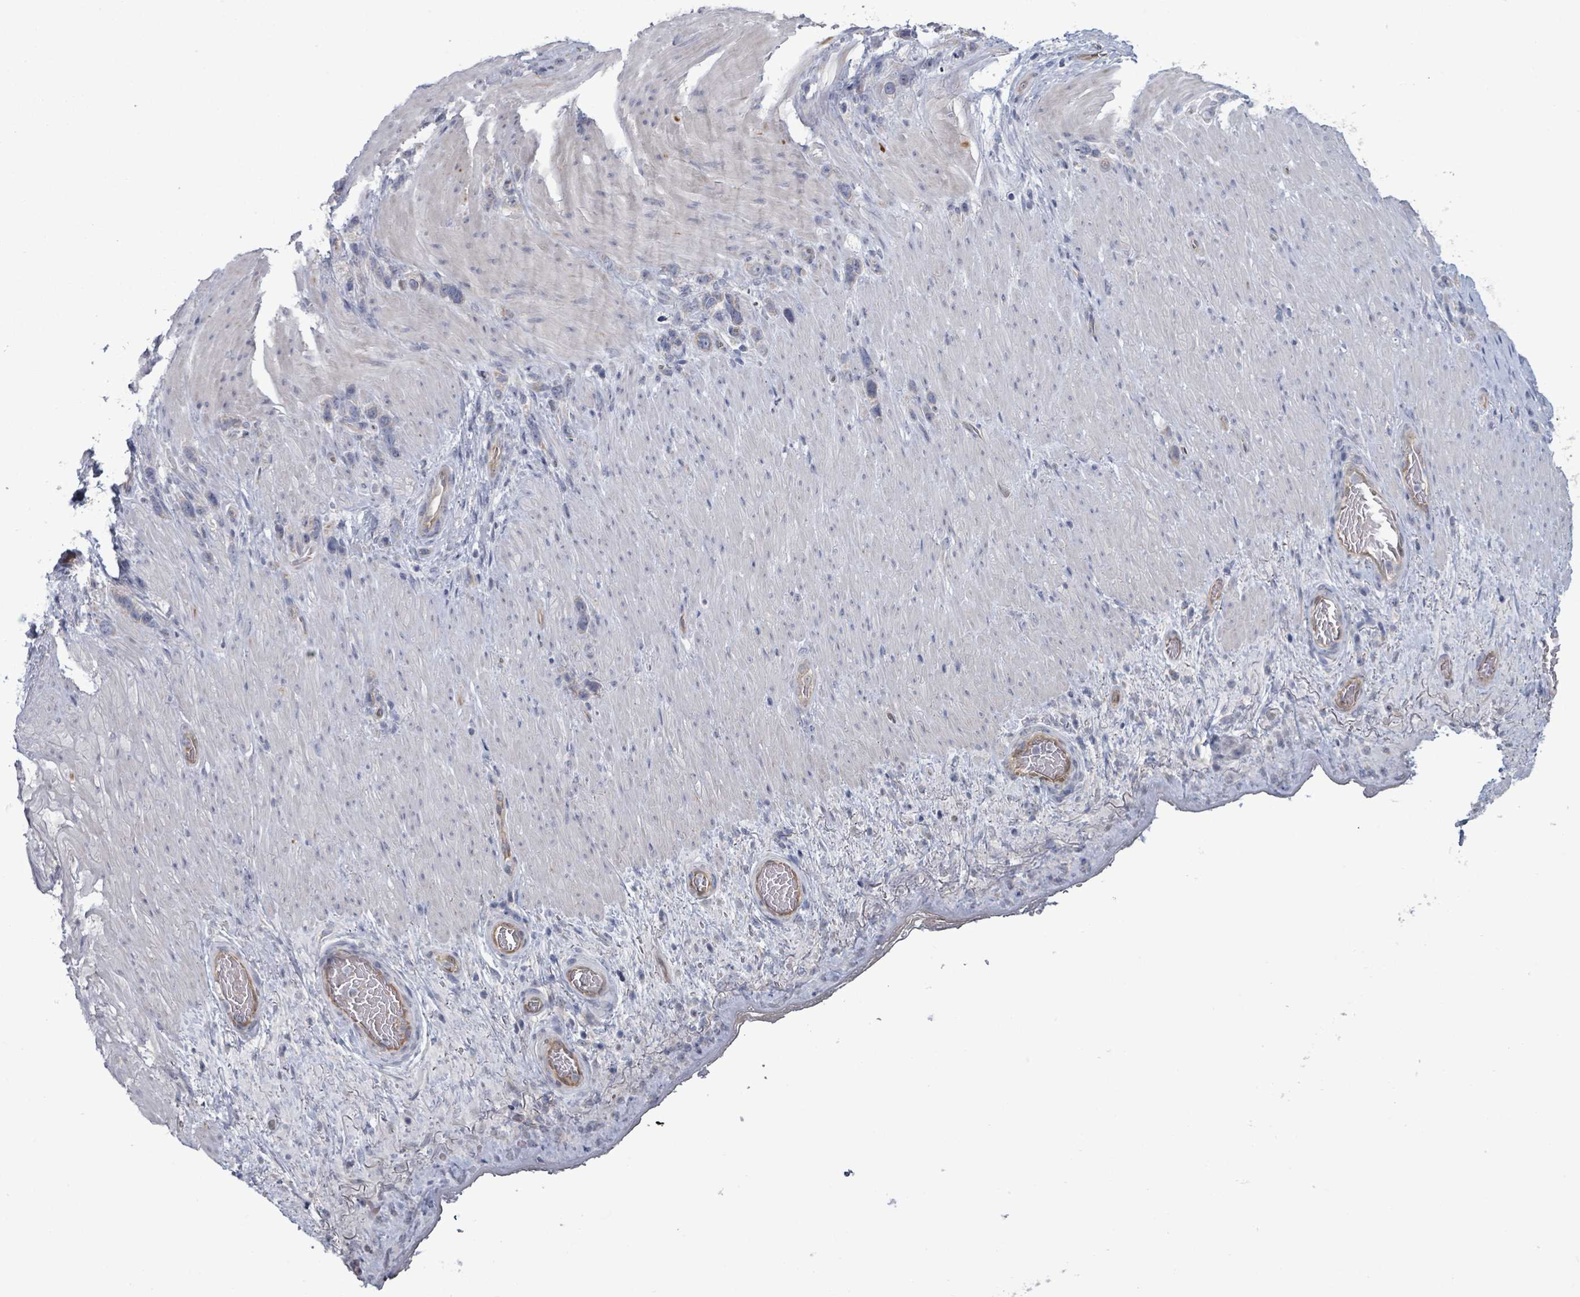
{"staining": {"intensity": "negative", "quantity": "none", "location": "none"}, "tissue": "stomach cancer", "cell_type": "Tumor cells", "image_type": "cancer", "snomed": [{"axis": "morphology", "description": "Adenocarcinoma, NOS"}, {"axis": "topography", "description": "Stomach"}], "caption": "This histopathology image is of adenocarcinoma (stomach) stained with immunohistochemistry to label a protein in brown with the nuclei are counter-stained blue. There is no positivity in tumor cells.", "gene": "FKBP1A", "patient": {"sex": "female", "age": 65}}